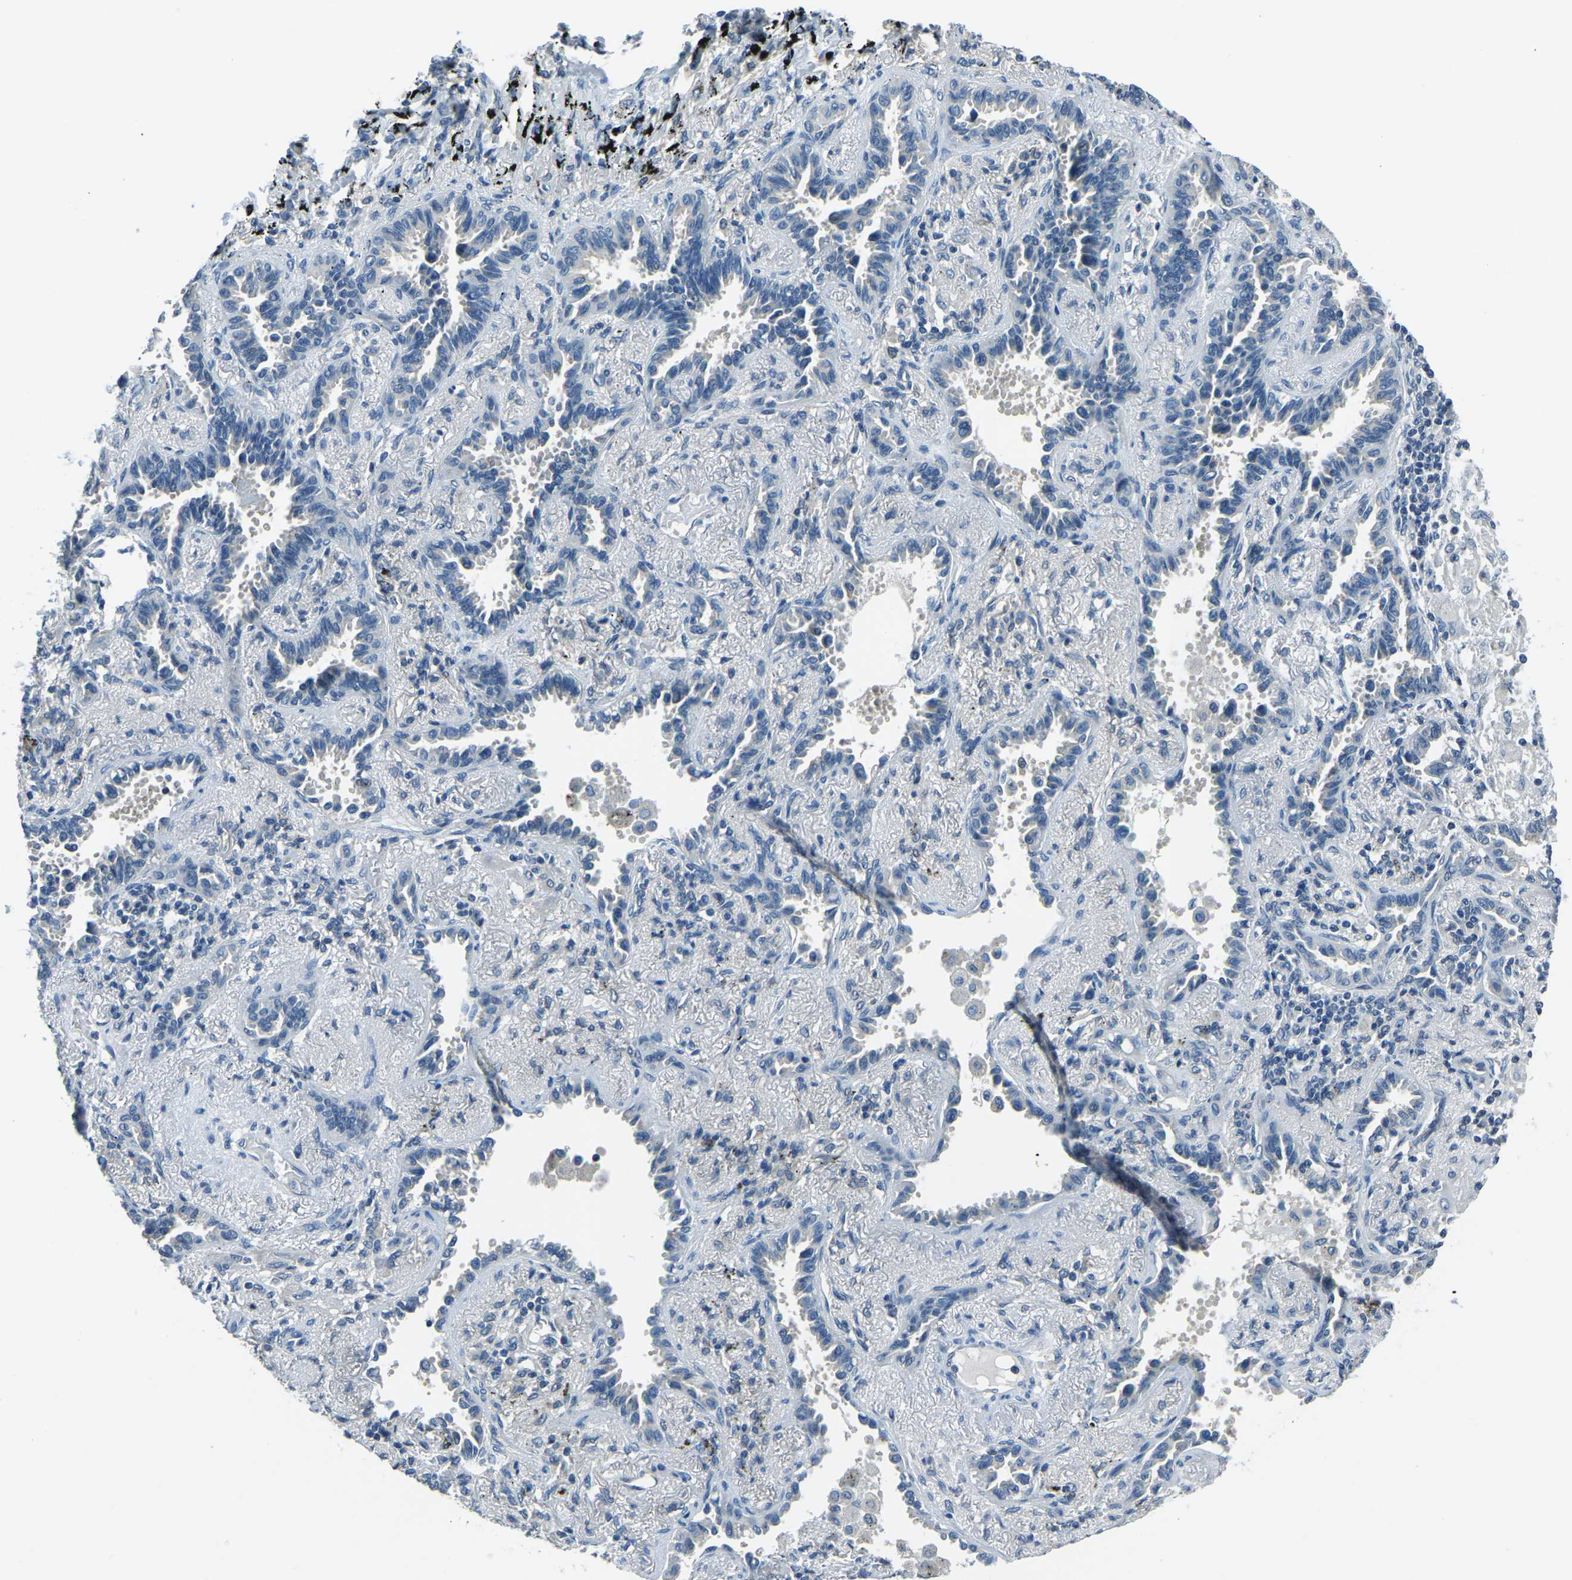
{"staining": {"intensity": "negative", "quantity": "none", "location": "none"}, "tissue": "lung cancer", "cell_type": "Tumor cells", "image_type": "cancer", "snomed": [{"axis": "morphology", "description": "Adenocarcinoma, NOS"}, {"axis": "topography", "description": "Lung"}], "caption": "Protein analysis of lung adenocarcinoma shows no significant positivity in tumor cells.", "gene": "RRP1", "patient": {"sex": "male", "age": 59}}